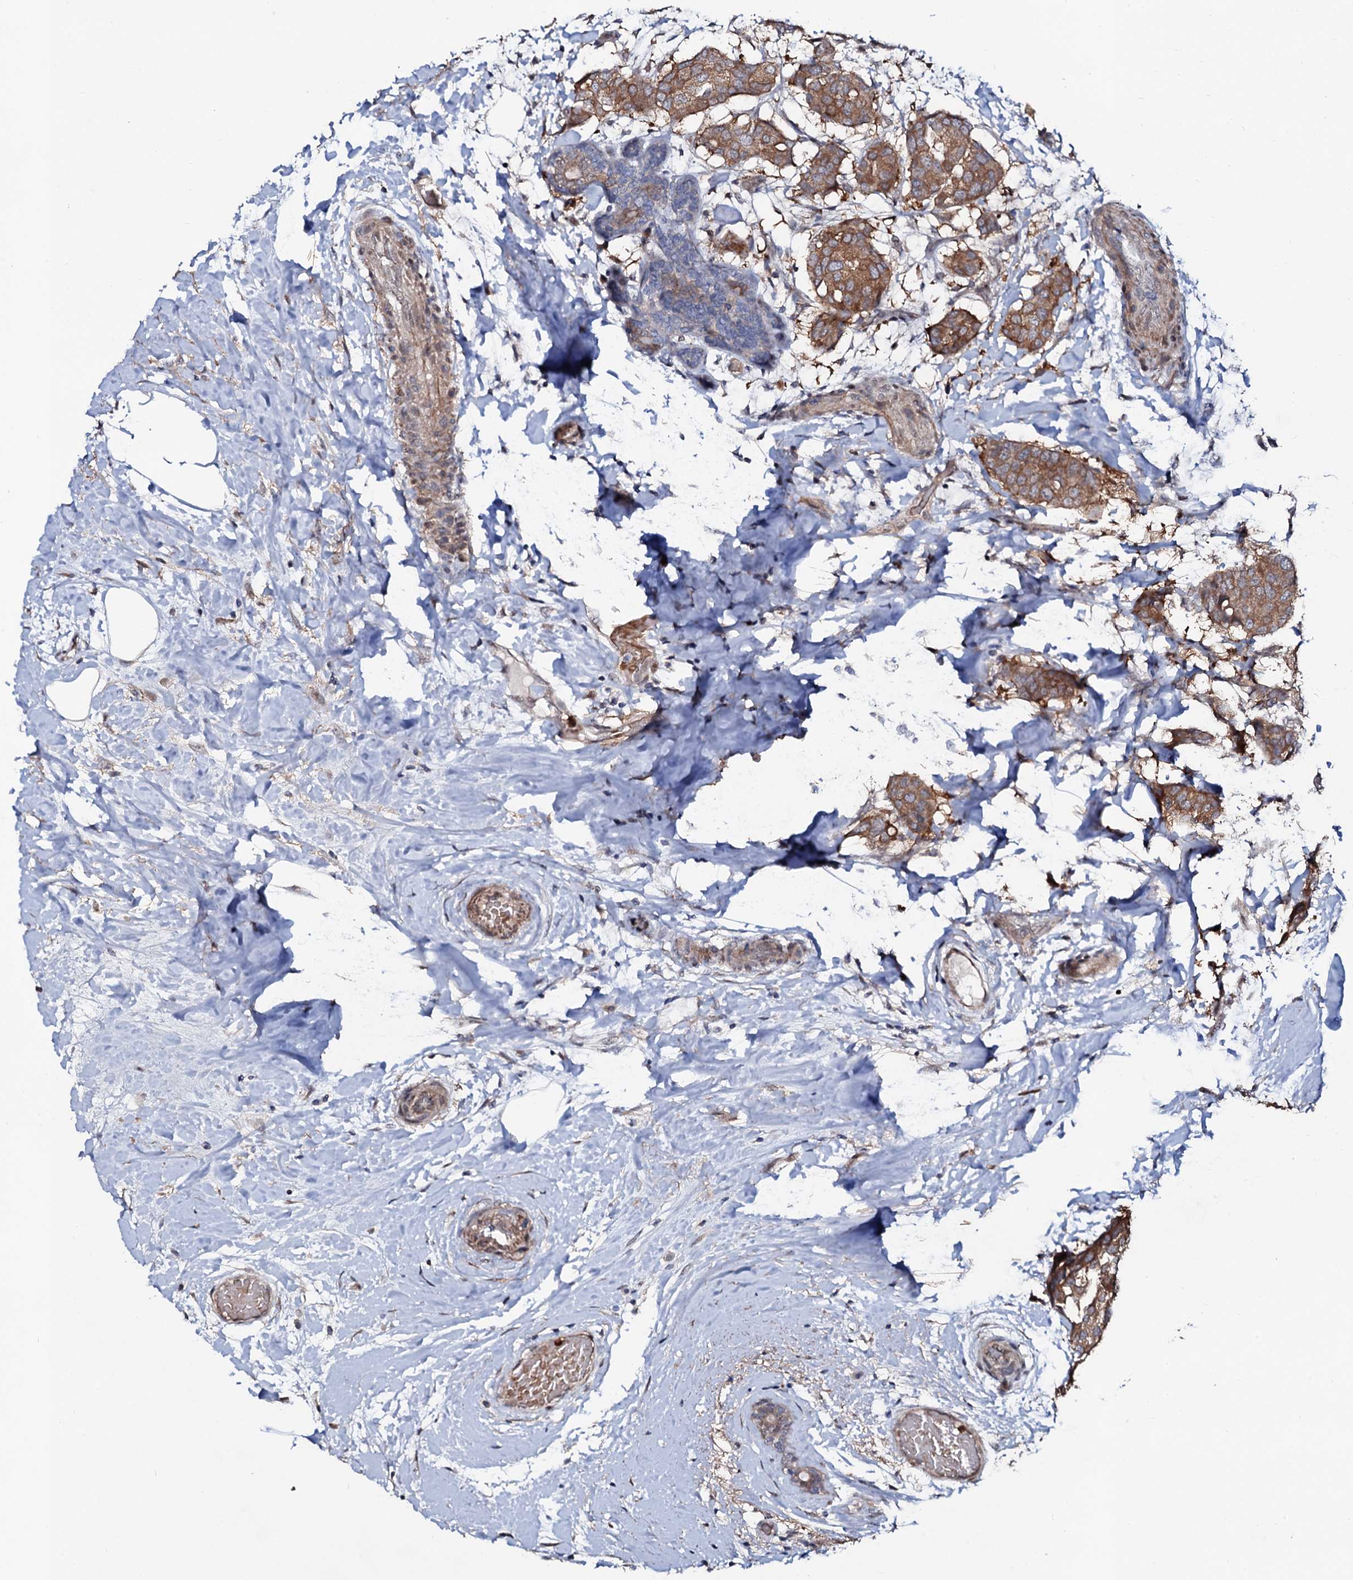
{"staining": {"intensity": "strong", "quantity": ">75%", "location": "cytoplasmic/membranous"}, "tissue": "breast cancer", "cell_type": "Tumor cells", "image_type": "cancer", "snomed": [{"axis": "morphology", "description": "Duct carcinoma"}, {"axis": "topography", "description": "Breast"}], "caption": "Human breast cancer stained for a protein (brown) demonstrates strong cytoplasmic/membranous positive staining in about >75% of tumor cells.", "gene": "COG6", "patient": {"sex": "female", "age": 75}}